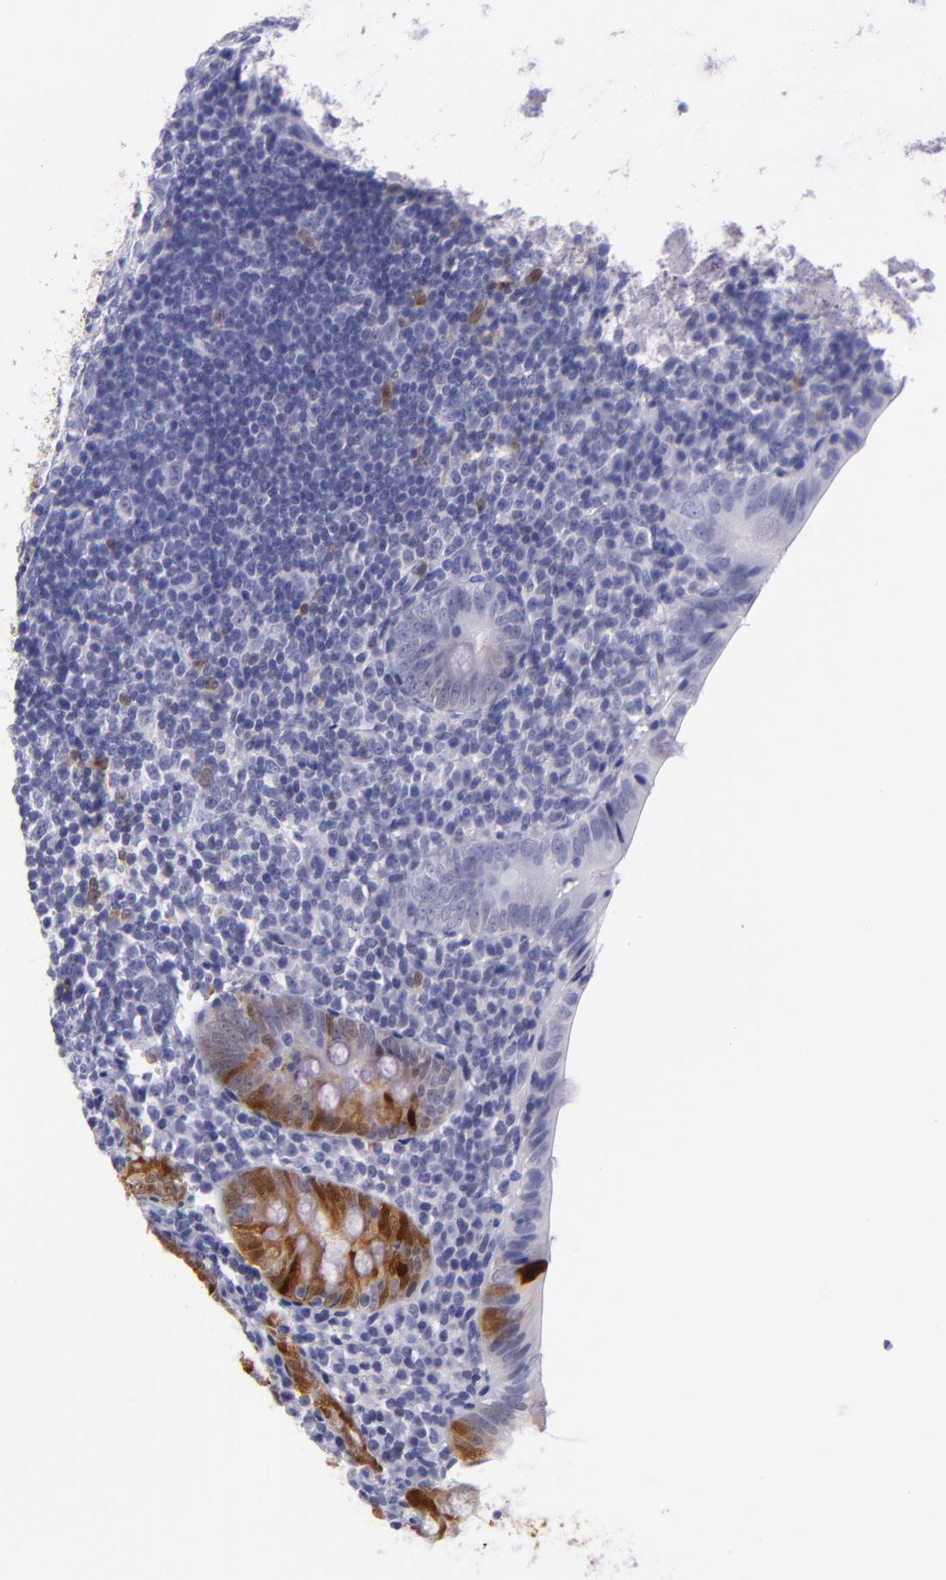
{"staining": {"intensity": "moderate", "quantity": "<25%", "location": "cytoplasmic/membranous,nuclear"}, "tissue": "appendix", "cell_type": "Glandular cells", "image_type": "normal", "snomed": [{"axis": "morphology", "description": "Normal tissue, NOS"}, {"axis": "topography", "description": "Appendix"}], "caption": "Protein staining reveals moderate cytoplasmic/membranous,nuclear expression in about <25% of glandular cells in unremarkable appendix. Immunohistochemistry stains the protein in brown and the nuclei are stained blue.", "gene": "MT1A", "patient": {"sex": "female", "age": 10}}